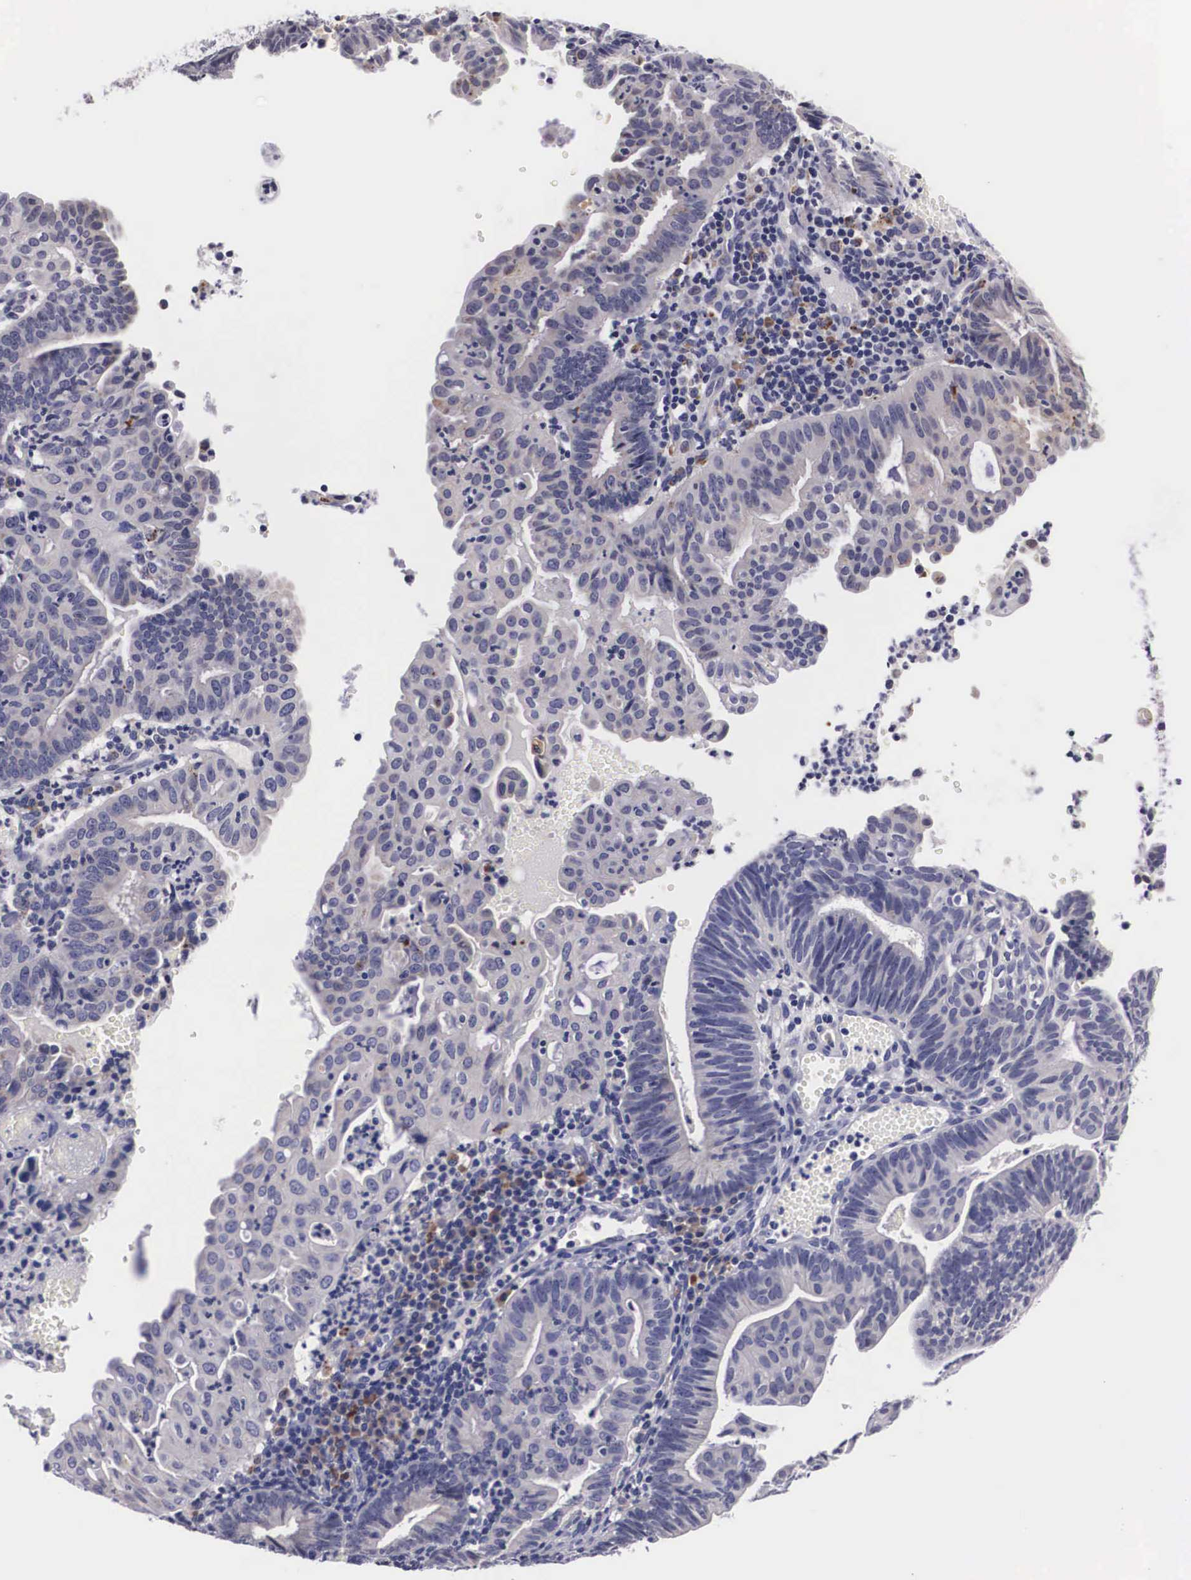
{"staining": {"intensity": "weak", "quantity": "<25%", "location": "cytoplasmic/membranous"}, "tissue": "endometrial cancer", "cell_type": "Tumor cells", "image_type": "cancer", "snomed": [{"axis": "morphology", "description": "Adenocarcinoma, NOS"}, {"axis": "topography", "description": "Endometrium"}], "caption": "An immunohistochemistry histopathology image of endometrial adenocarcinoma is shown. There is no staining in tumor cells of endometrial adenocarcinoma.", "gene": "CRELD2", "patient": {"sex": "female", "age": 60}}